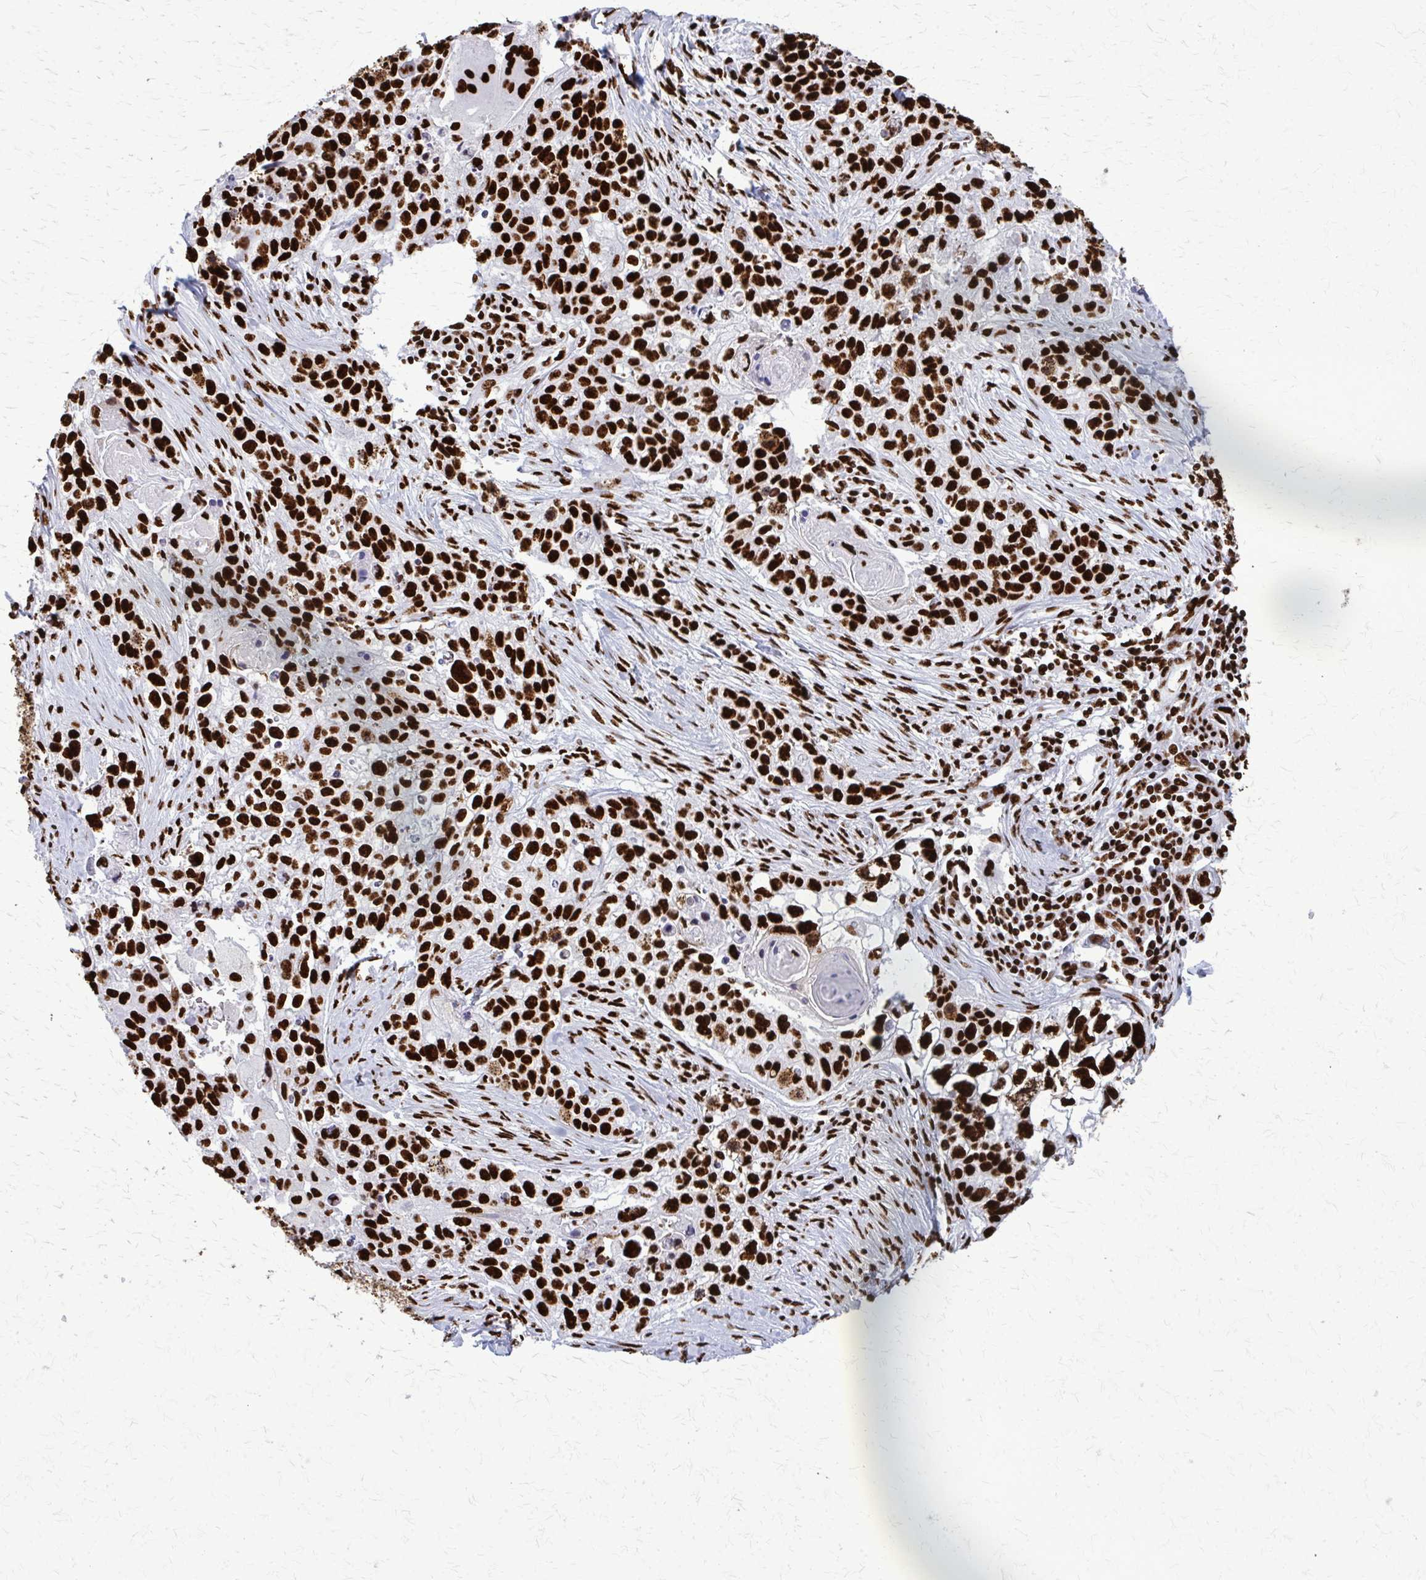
{"staining": {"intensity": "strong", "quantity": ">75%", "location": "nuclear"}, "tissue": "lung cancer", "cell_type": "Tumor cells", "image_type": "cancer", "snomed": [{"axis": "morphology", "description": "Squamous cell carcinoma, NOS"}, {"axis": "topography", "description": "Lung"}], "caption": "Immunohistochemical staining of lung cancer displays strong nuclear protein positivity in about >75% of tumor cells.", "gene": "SFPQ", "patient": {"sex": "male", "age": 74}}